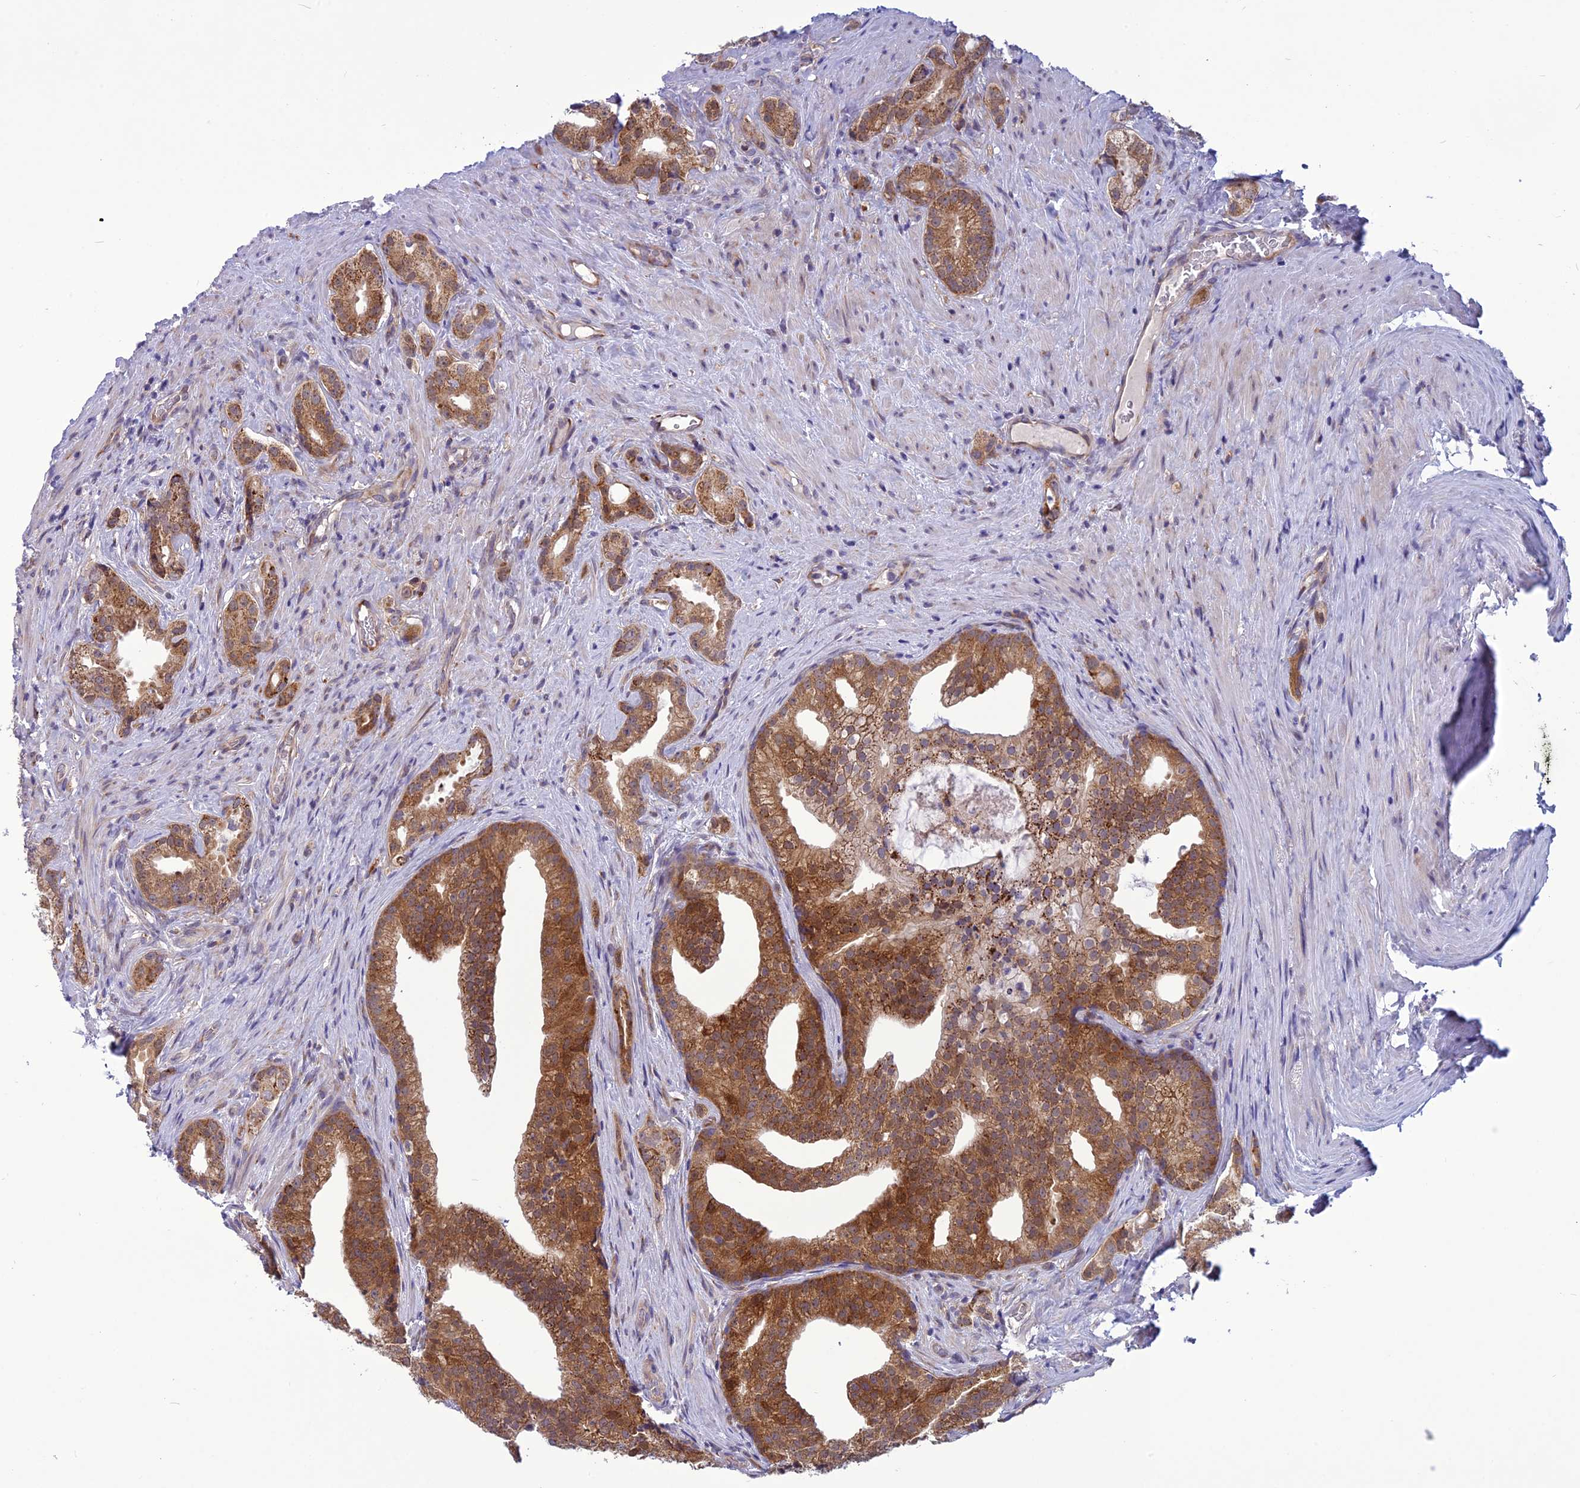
{"staining": {"intensity": "moderate", "quantity": ">75%", "location": "cytoplasmic/membranous"}, "tissue": "prostate cancer", "cell_type": "Tumor cells", "image_type": "cancer", "snomed": [{"axis": "morphology", "description": "Adenocarcinoma, Low grade"}, {"axis": "topography", "description": "Prostate"}], "caption": "About >75% of tumor cells in human prostate cancer (adenocarcinoma (low-grade)) demonstrate moderate cytoplasmic/membranous protein staining as visualized by brown immunohistochemical staining.", "gene": "PSMF1", "patient": {"sex": "male", "age": 71}}